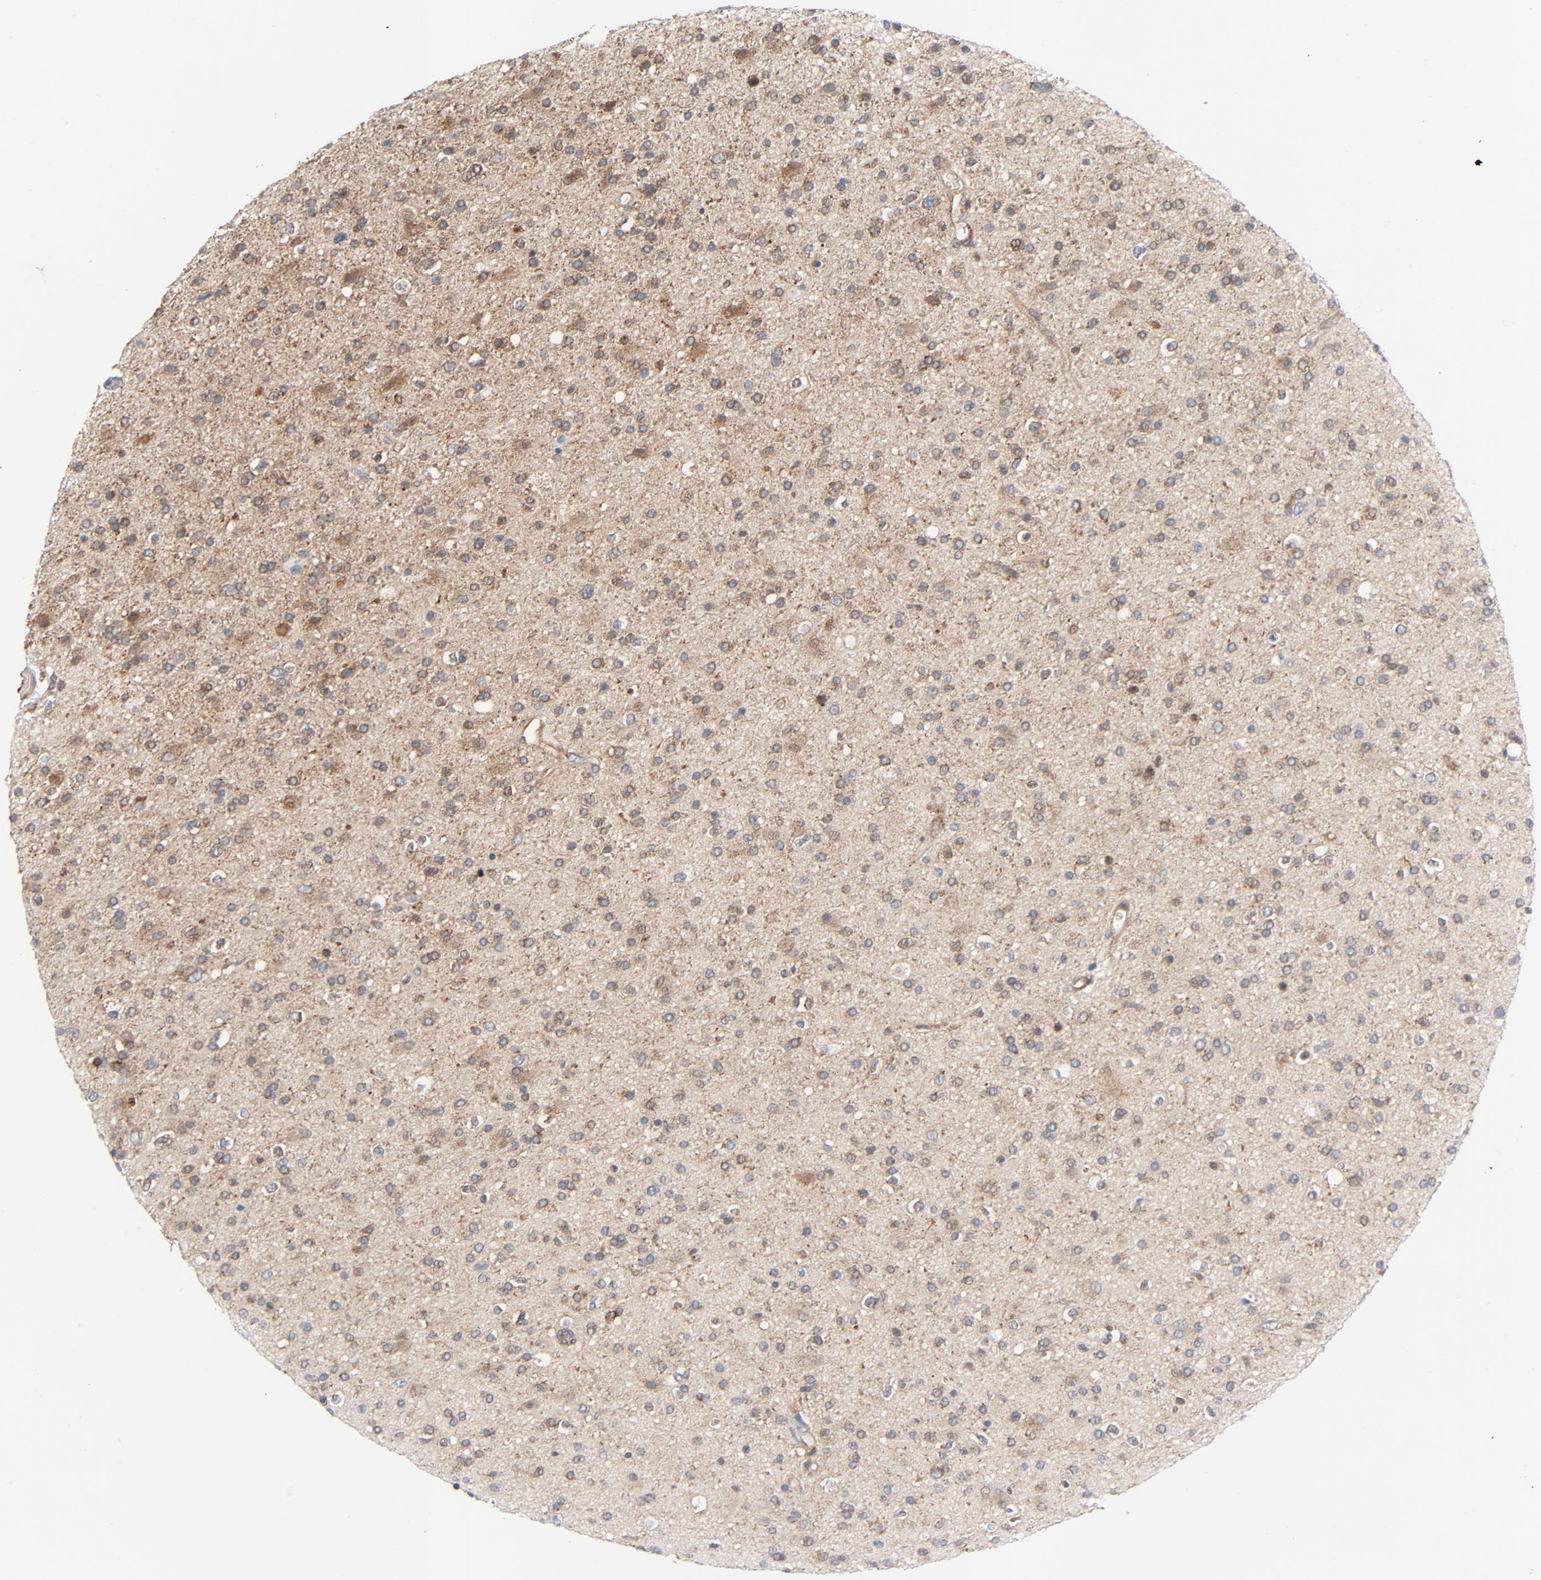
{"staining": {"intensity": "moderate", "quantity": ">75%", "location": "cytoplasmic/membranous"}, "tissue": "glioma", "cell_type": "Tumor cells", "image_type": "cancer", "snomed": [{"axis": "morphology", "description": "Glioma, malignant, High grade"}, {"axis": "topography", "description": "Brain"}], "caption": "The histopathology image shows immunohistochemical staining of malignant glioma (high-grade). There is moderate cytoplasmic/membranous positivity is present in approximately >75% of tumor cells. The protein of interest is stained brown, and the nuclei are stained in blue (DAB IHC with brightfield microscopy, high magnification).", "gene": "TSG101", "patient": {"sex": "male", "age": 33}}